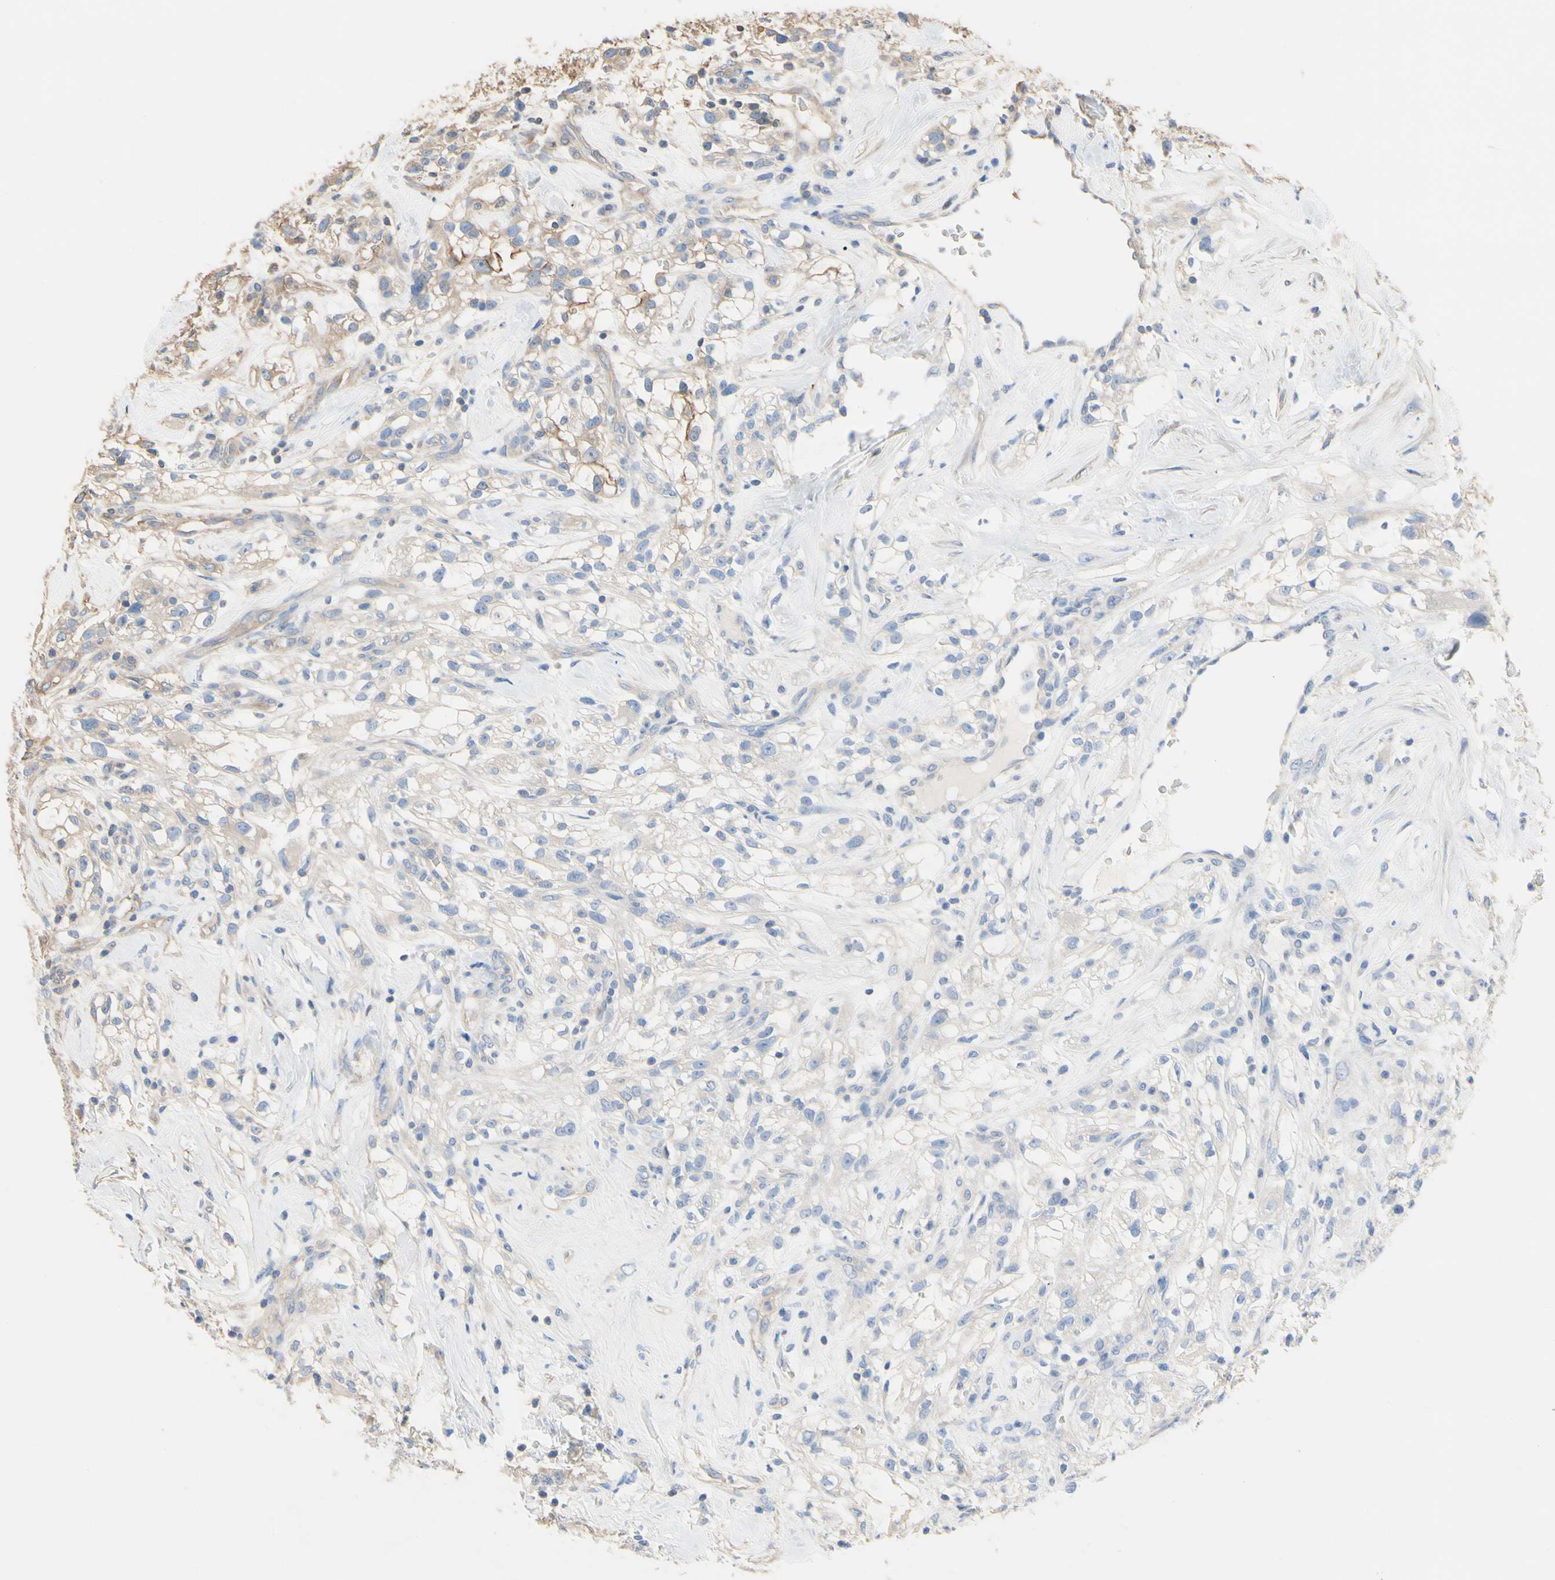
{"staining": {"intensity": "weak", "quantity": "<25%", "location": "cytoplasmic/membranous"}, "tissue": "renal cancer", "cell_type": "Tumor cells", "image_type": "cancer", "snomed": [{"axis": "morphology", "description": "Adenocarcinoma, NOS"}, {"axis": "topography", "description": "Kidney"}], "caption": "A high-resolution photomicrograph shows IHC staining of renal cancer, which reveals no significant expression in tumor cells.", "gene": "PDZK1", "patient": {"sex": "female", "age": 60}}